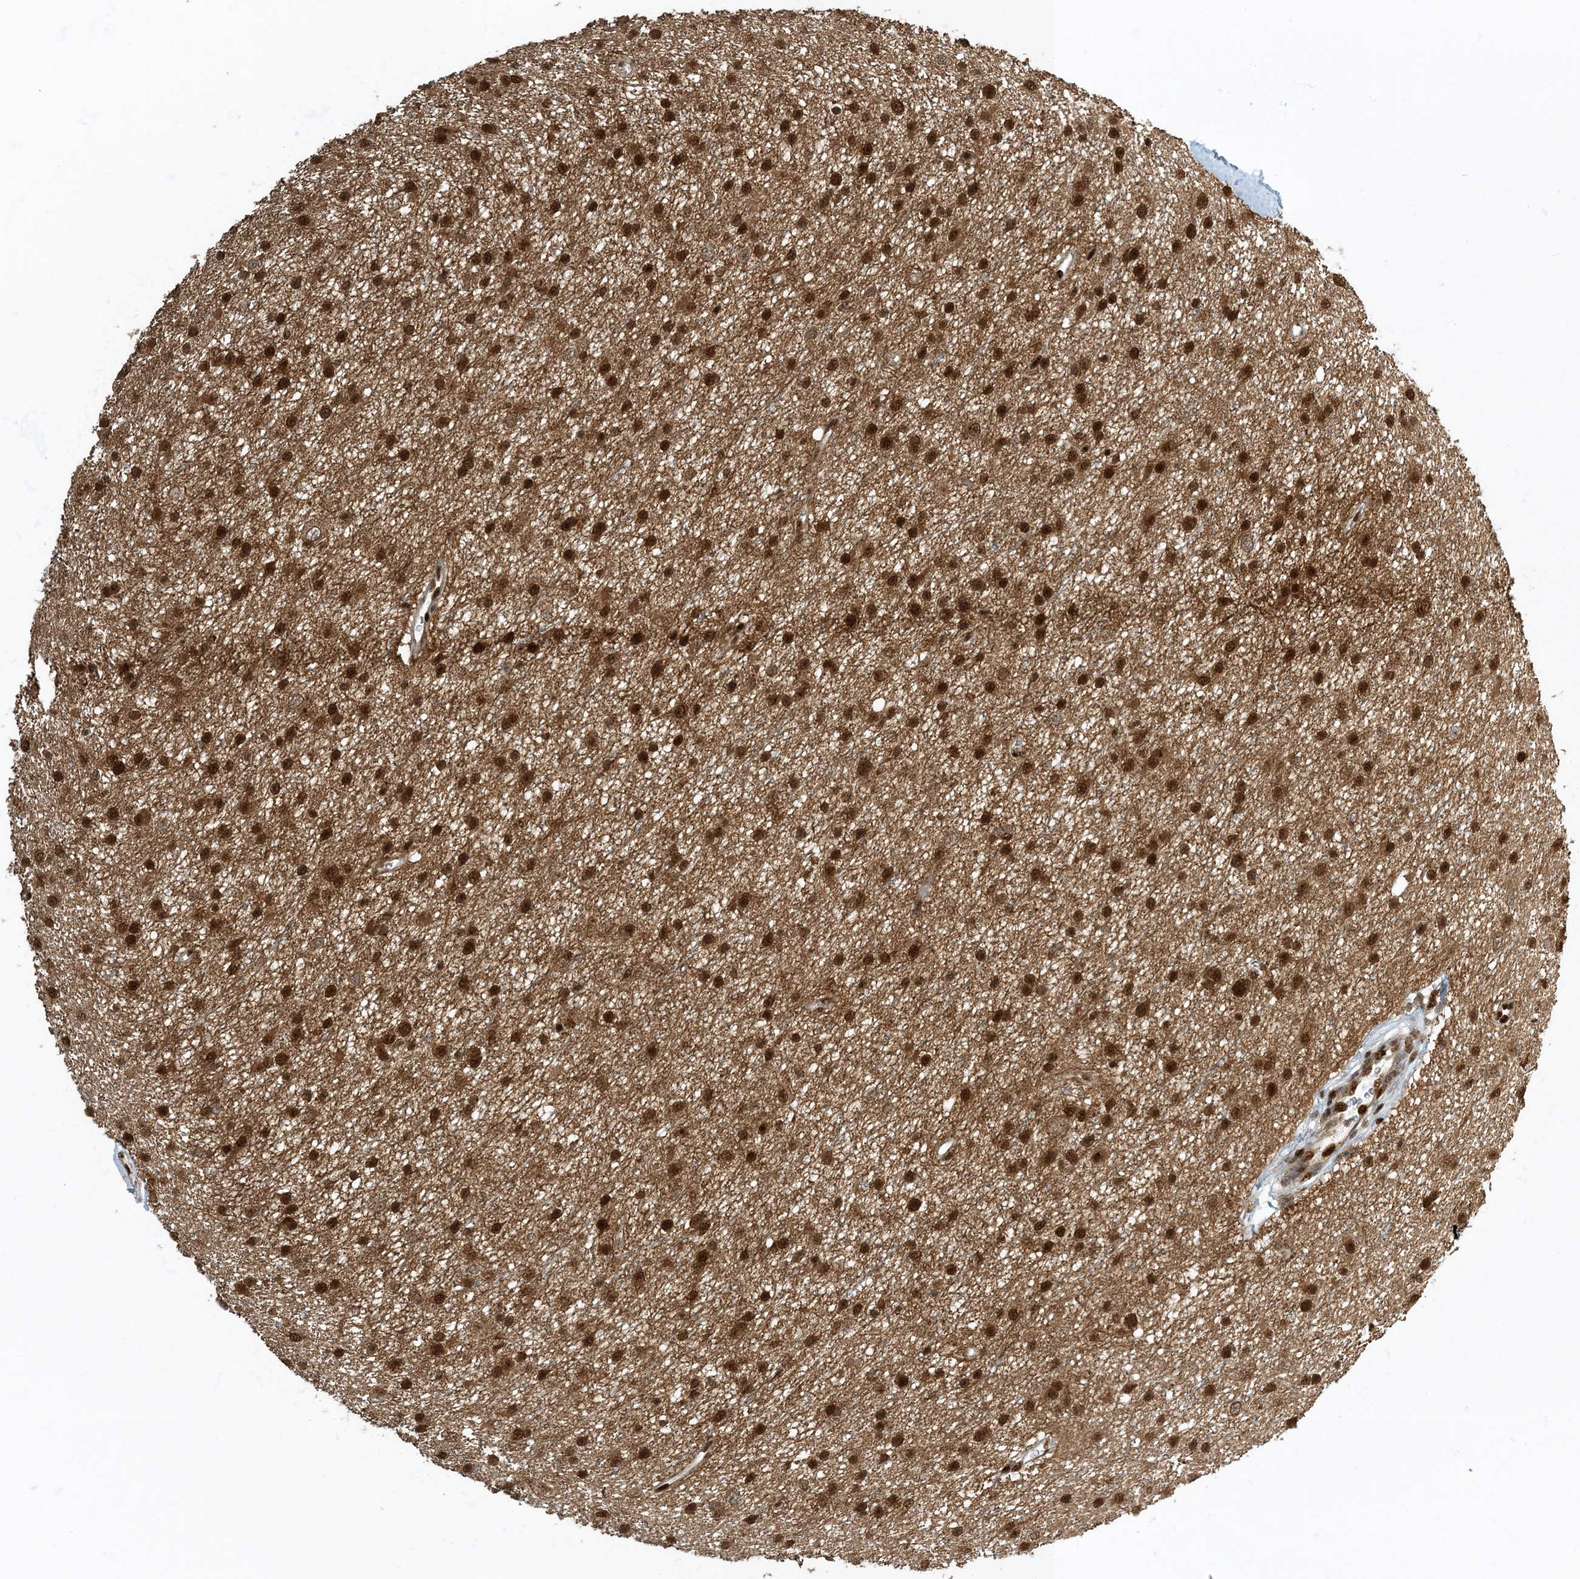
{"staining": {"intensity": "strong", "quantity": ">75%", "location": "nuclear"}, "tissue": "glioma", "cell_type": "Tumor cells", "image_type": "cancer", "snomed": [{"axis": "morphology", "description": "Glioma, malignant, Low grade"}, {"axis": "topography", "description": "Cerebral cortex"}], "caption": "Protein expression analysis of human low-grade glioma (malignant) reveals strong nuclear staining in about >75% of tumor cells.", "gene": "MBD1", "patient": {"sex": "female", "age": 39}}